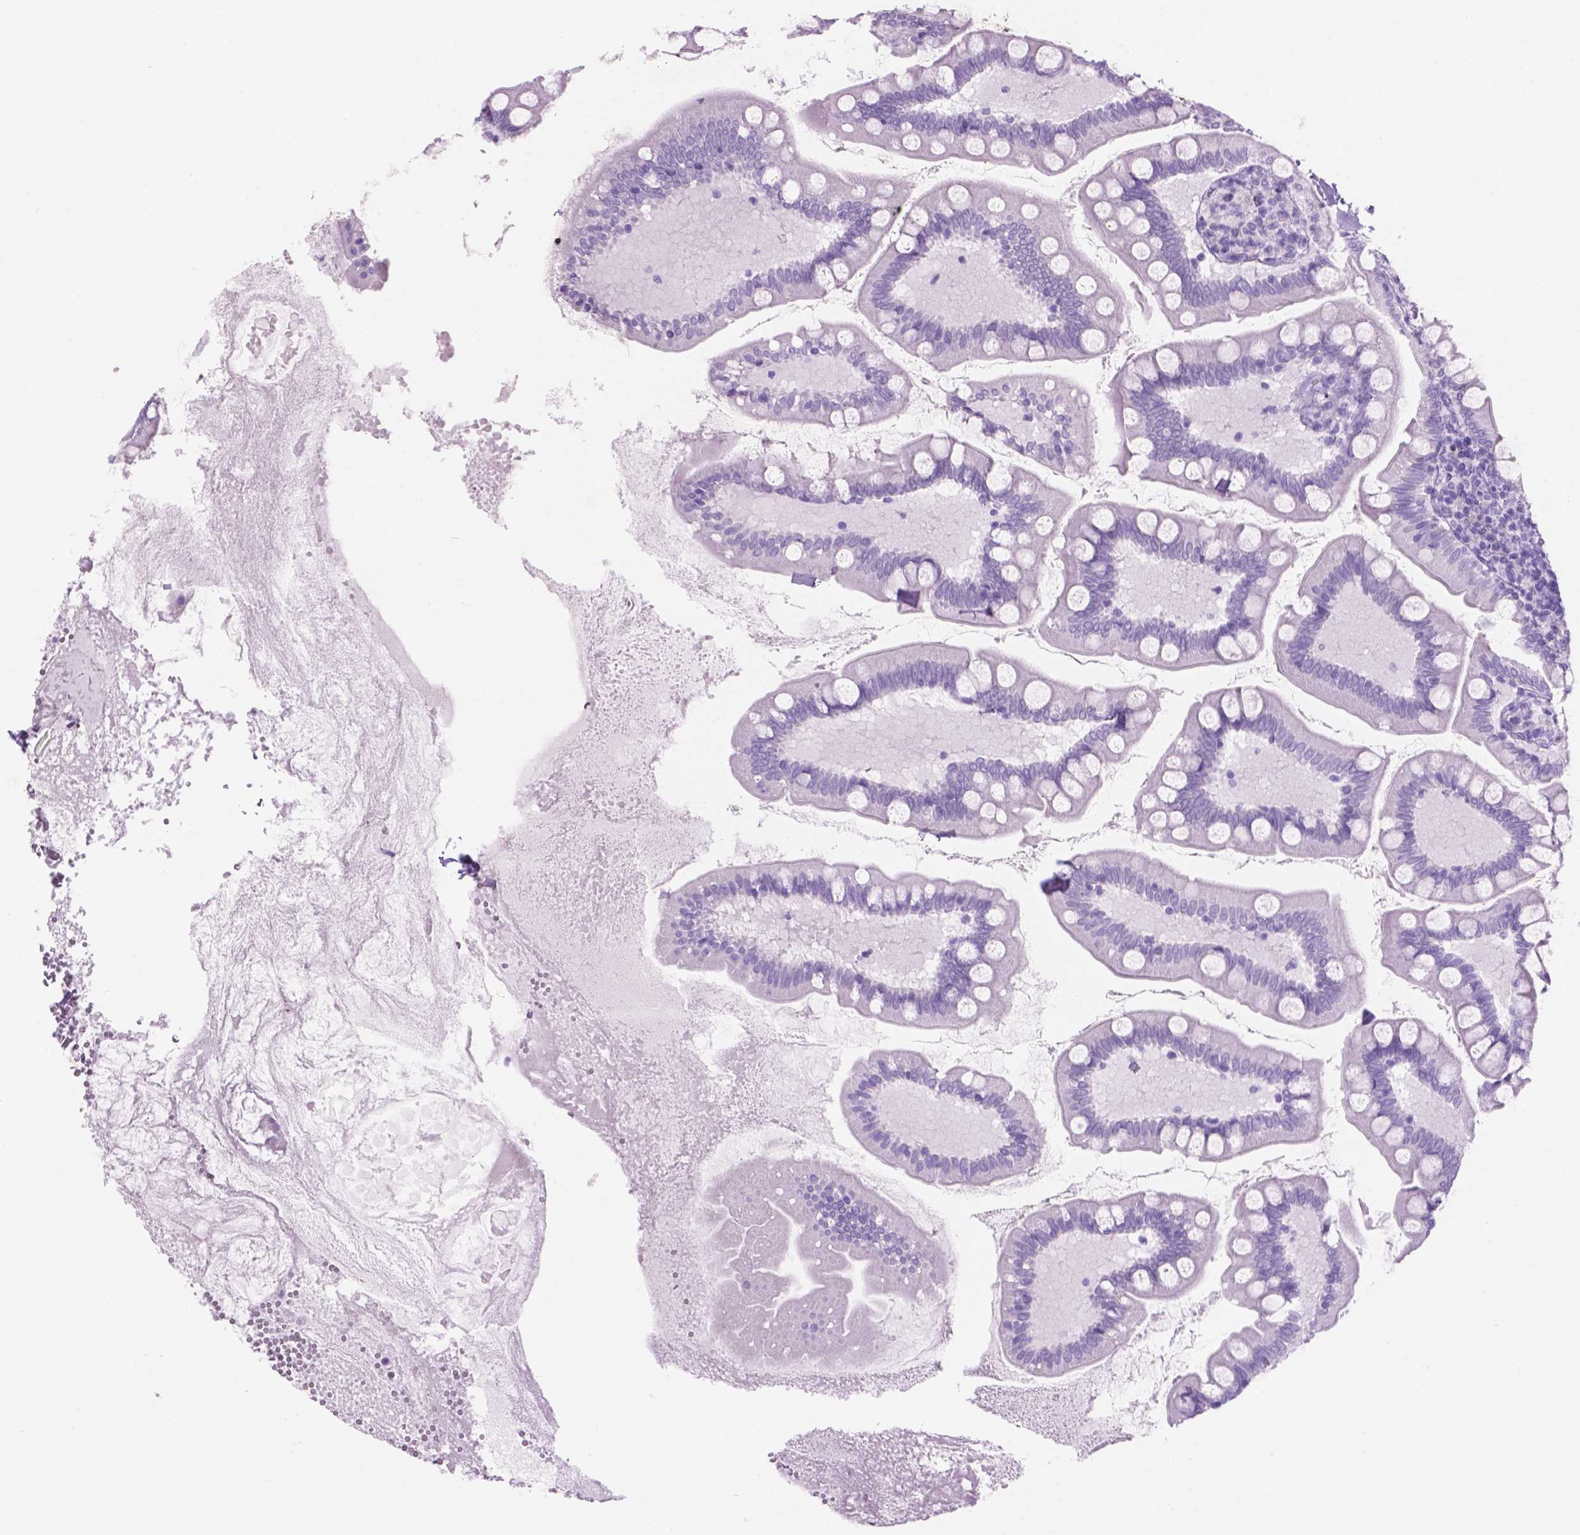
{"staining": {"intensity": "negative", "quantity": "none", "location": "none"}, "tissue": "small intestine", "cell_type": "Glandular cells", "image_type": "normal", "snomed": [{"axis": "morphology", "description": "Normal tissue, NOS"}, {"axis": "topography", "description": "Small intestine"}], "caption": "A high-resolution micrograph shows IHC staining of normal small intestine, which displays no significant staining in glandular cells. Brightfield microscopy of immunohistochemistry (IHC) stained with DAB (brown) and hematoxylin (blue), captured at high magnification.", "gene": "GRIN2B", "patient": {"sex": "female", "age": 56}}